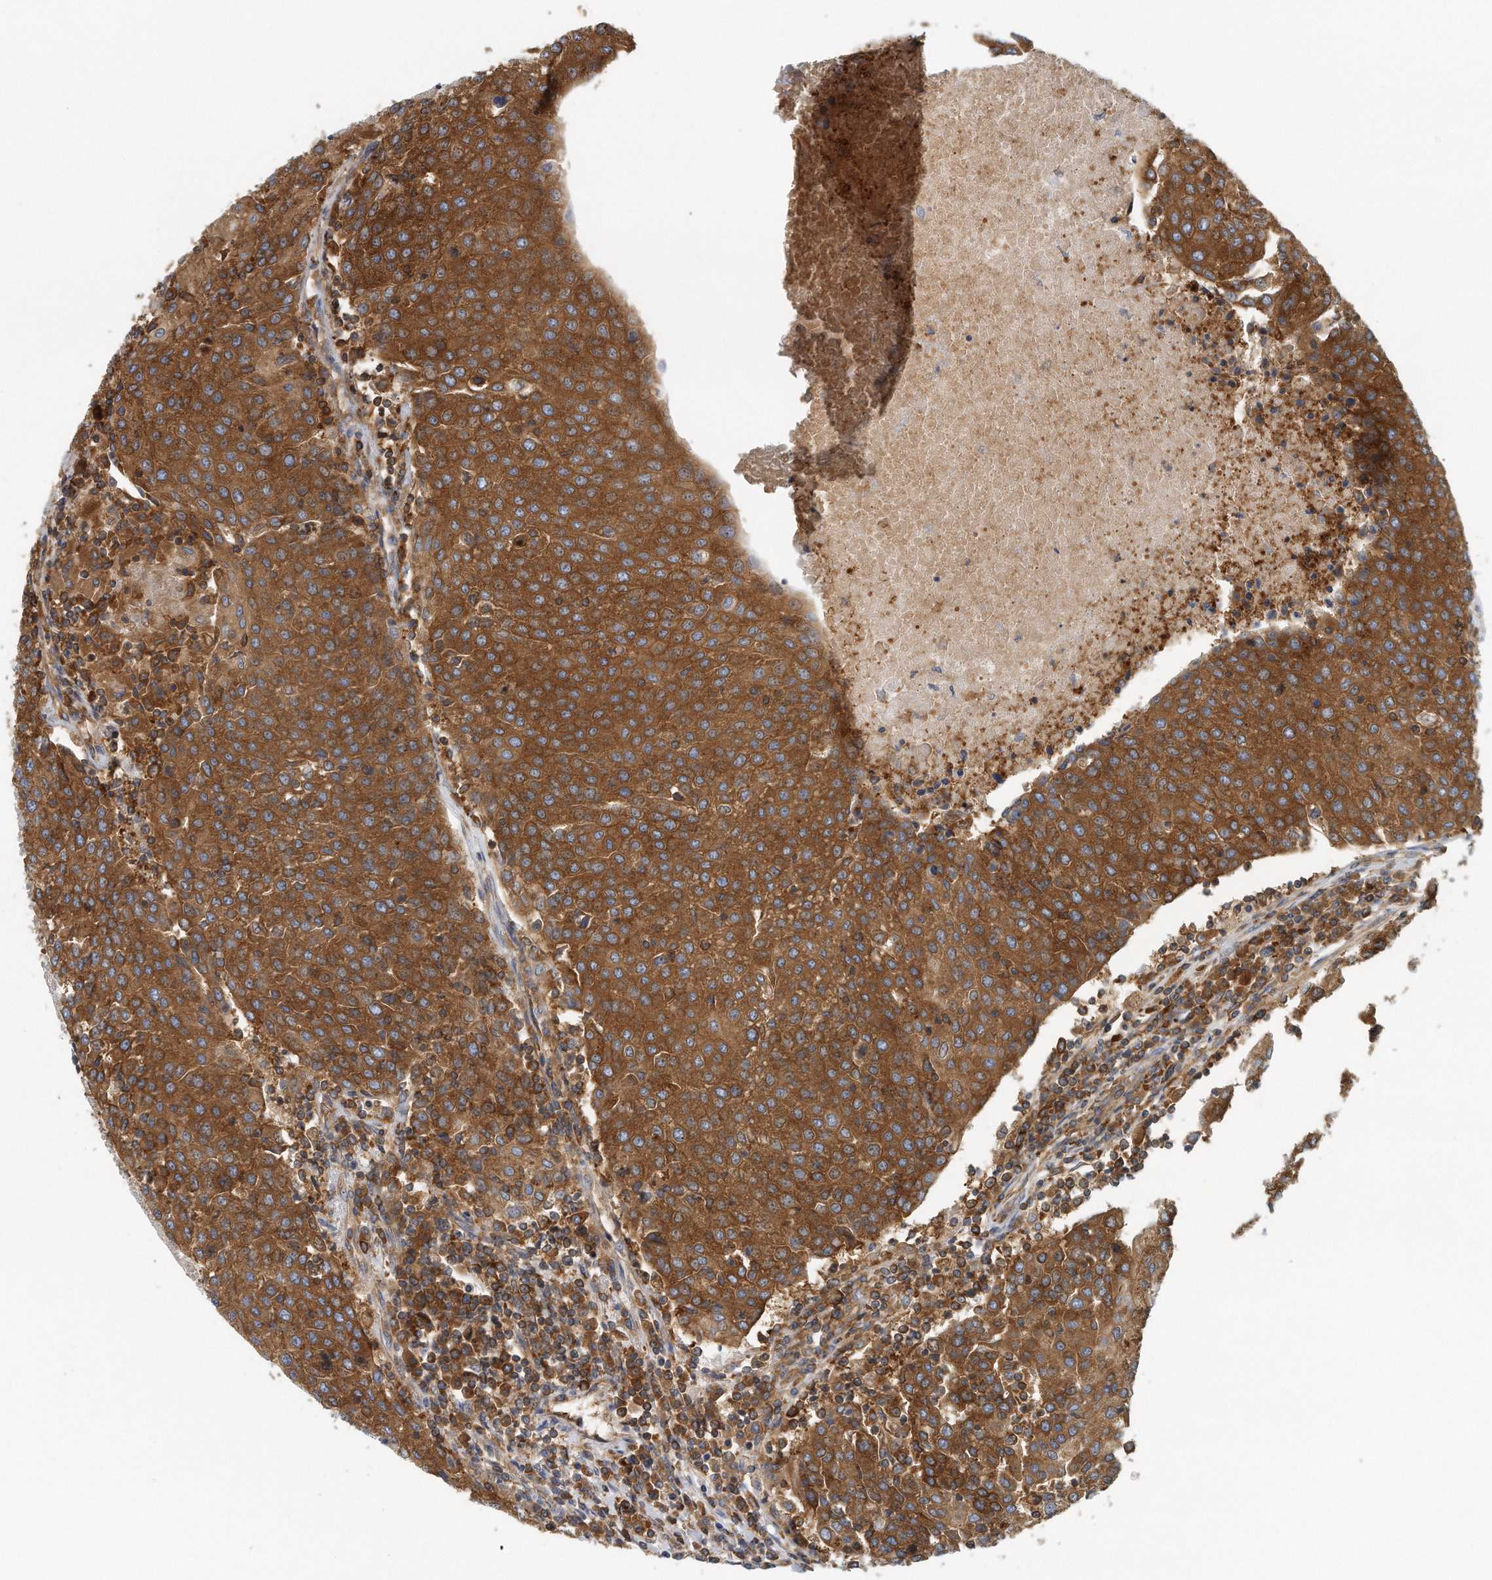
{"staining": {"intensity": "strong", "quantity": ">75%", "location": "cytoplasmic/membranous"}, "tissue": "urothelial cancer", "cell_type": "Tumor cells", "image_type": "cancer", "snomed": [{"axis": "morphology", "description": "Urothelial carcinoma, High grade"}, {"axis": "topography", "description": "Urinary bladder"}], "caption": "Human urothelial carcinoma (high-grade) stained with a brown dye displays strong cytoplasmic/membranous positive staining in about >75% of tumor cells.", "gene": "EIF3I", "patient": {"sex": "female", "age": 85}}